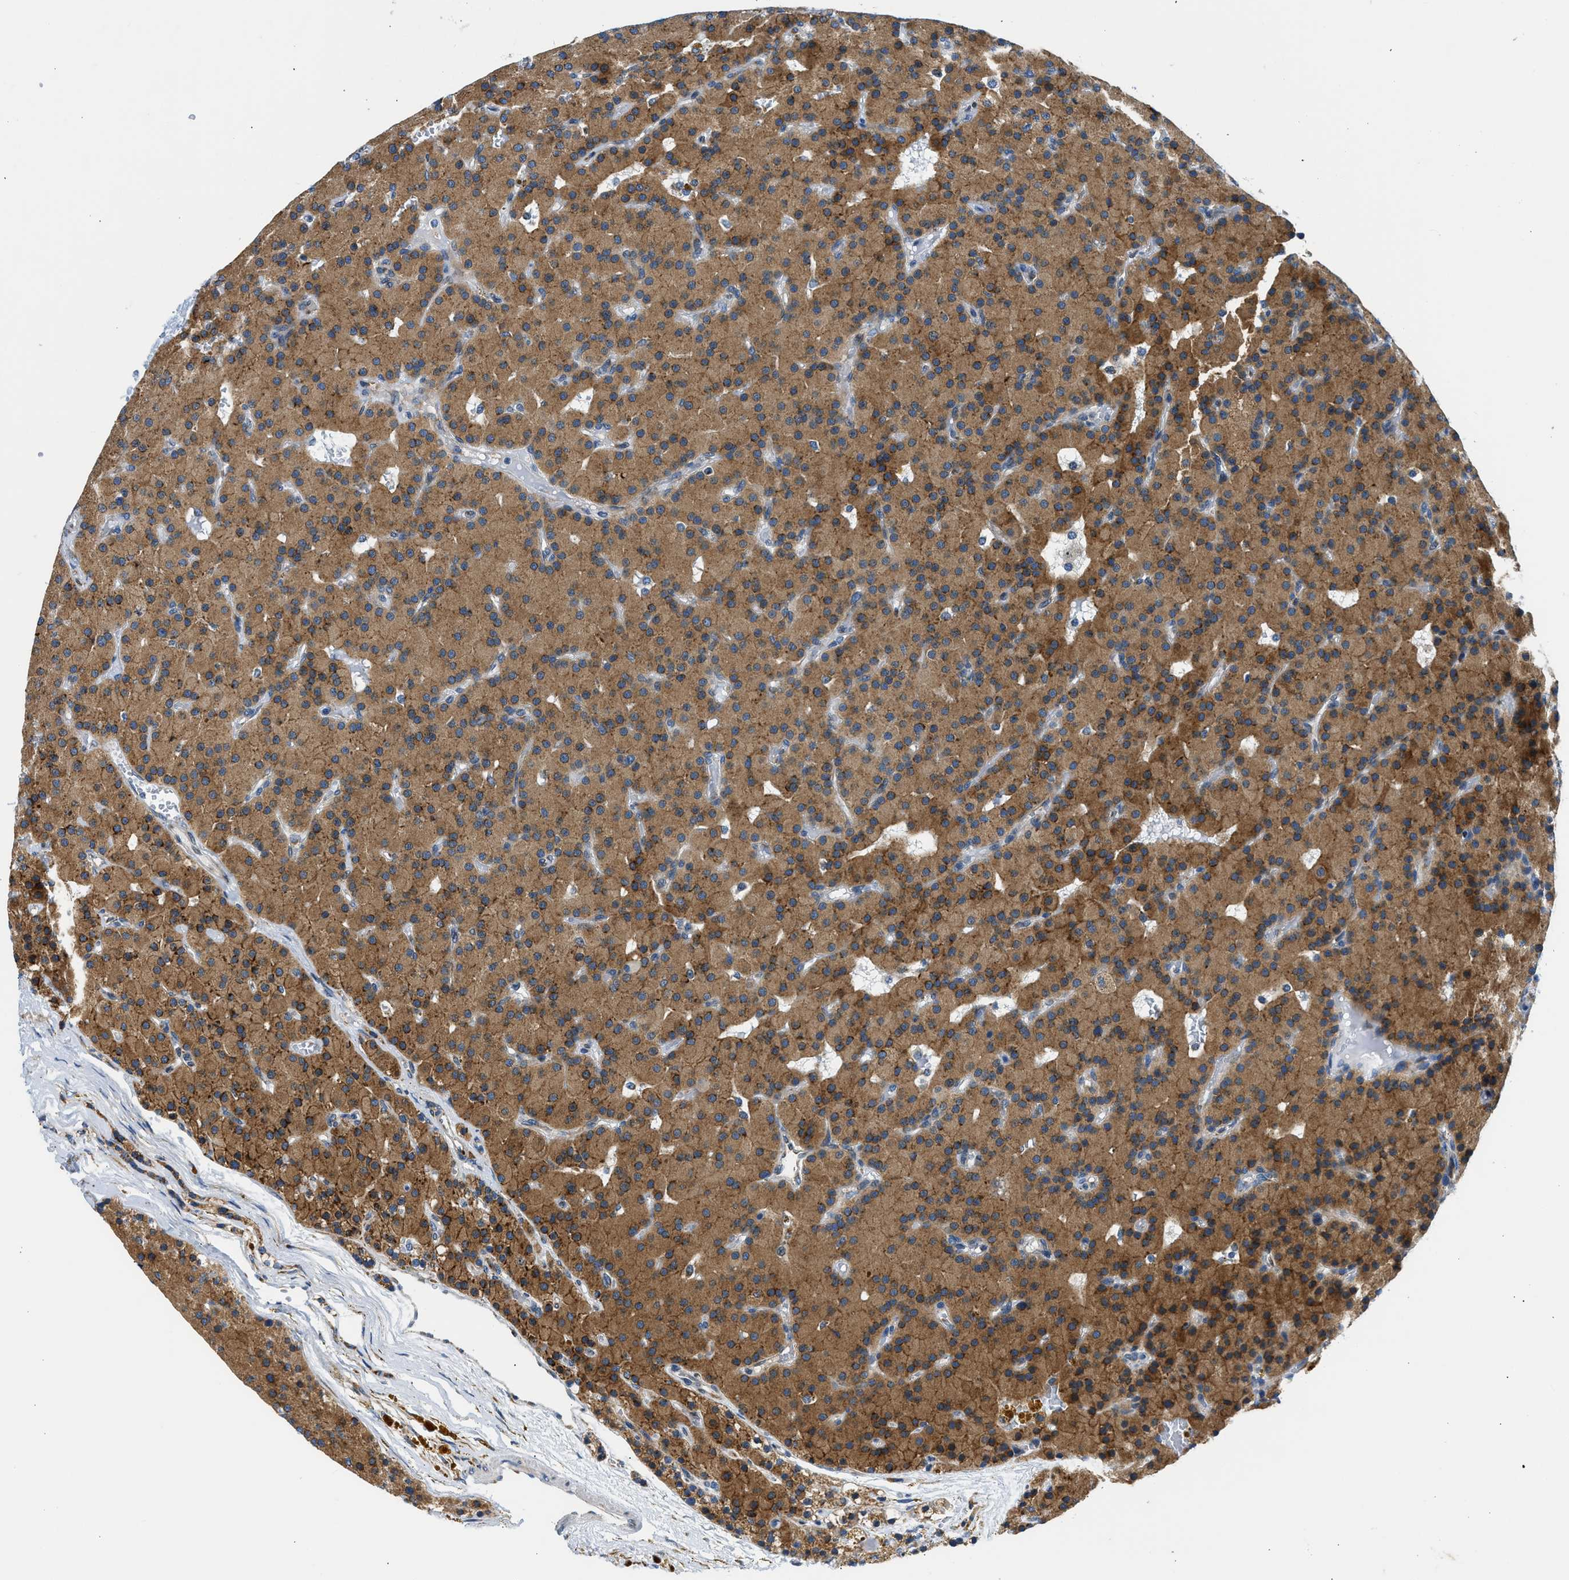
{"staining": {"intensity": "strong", "quantity": "25%-75%", "location": "cytoplasmic/membranous"}, "tissue": "parathyroid gland", "cell_type": "Glandular cells", "image_type": "normal", "snomed": [{"axis": "morphology", "description": "Normal tissue, NOS"}, {"axis": "morphology", "description": "Adenoma, NOS"}, {"axis": "topography", "description": "Parathyroid gland"}], "caption": "Immunohistochemical staining of unremarkable human parathyroid gland exhibits strong cytoplasmic/membranous protein staining in about 25%-75% of glandular cells.", "gene": "CAMKK2", "patient": {"sex": "male", "age": 75}}